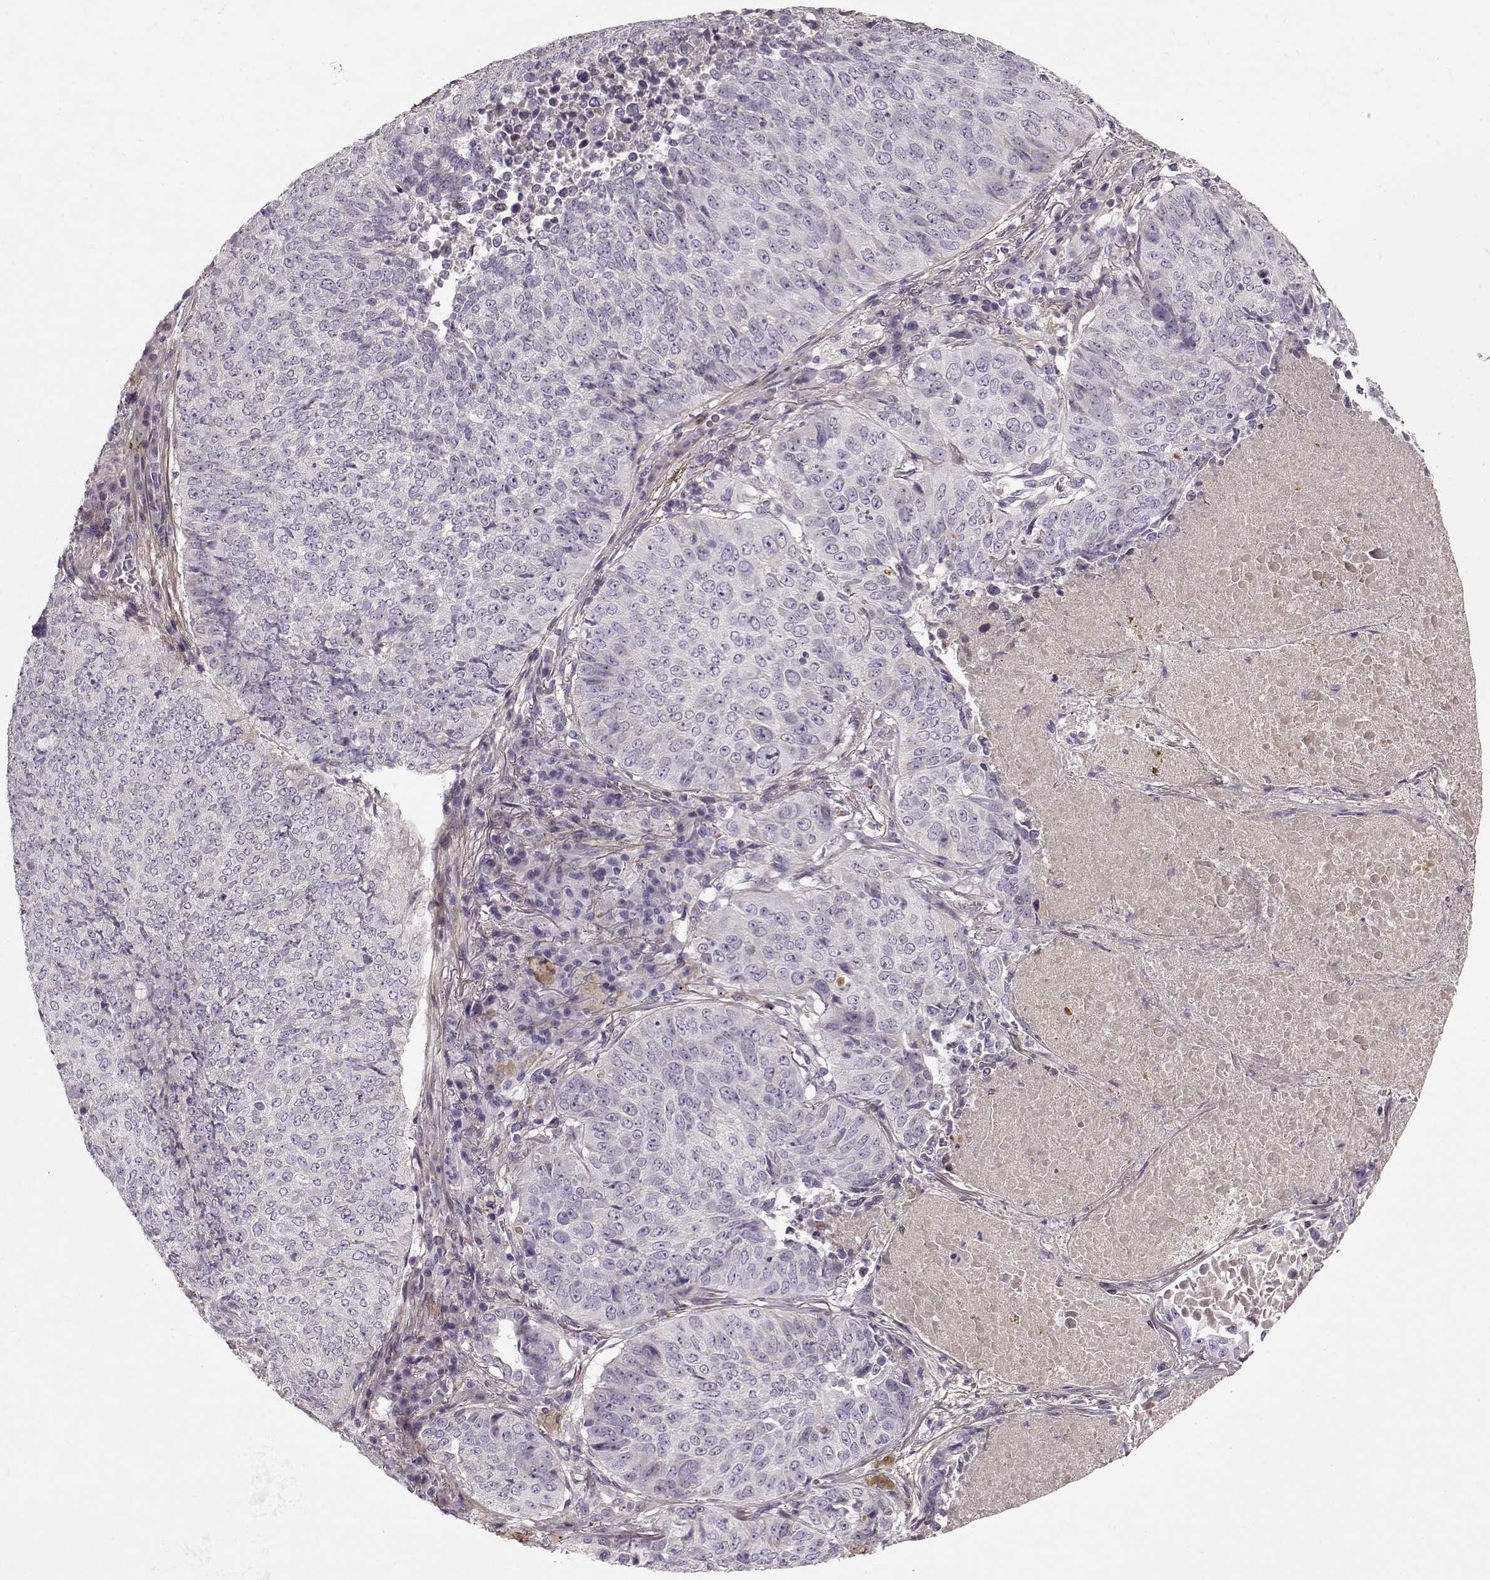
{"staining": {"intensity": "negative", "quantity": "none", "location": "none"}, "tissue": "lung cancer", "cell_type": "Tumor cells", "image_type": "cancer", "snomed": [{"axis": "morphology", "description": "Normal tissue, NOS"}, {"axis": "morphology", "description": "Squamous cell carcinoma, NOS"}, {"axis": "topography", "description": "Bronchus"}, {"axis": "topography", "description": "Lung"}], "caption": "Immunohistochemistry (IHC) micrograph of lung cancer (squamous cell carcinoma) stained for a protein (brown), which exhibits no staining in tumor cells.", "gene": "LUM", "patient": {"sex": "male", "age": 64}}